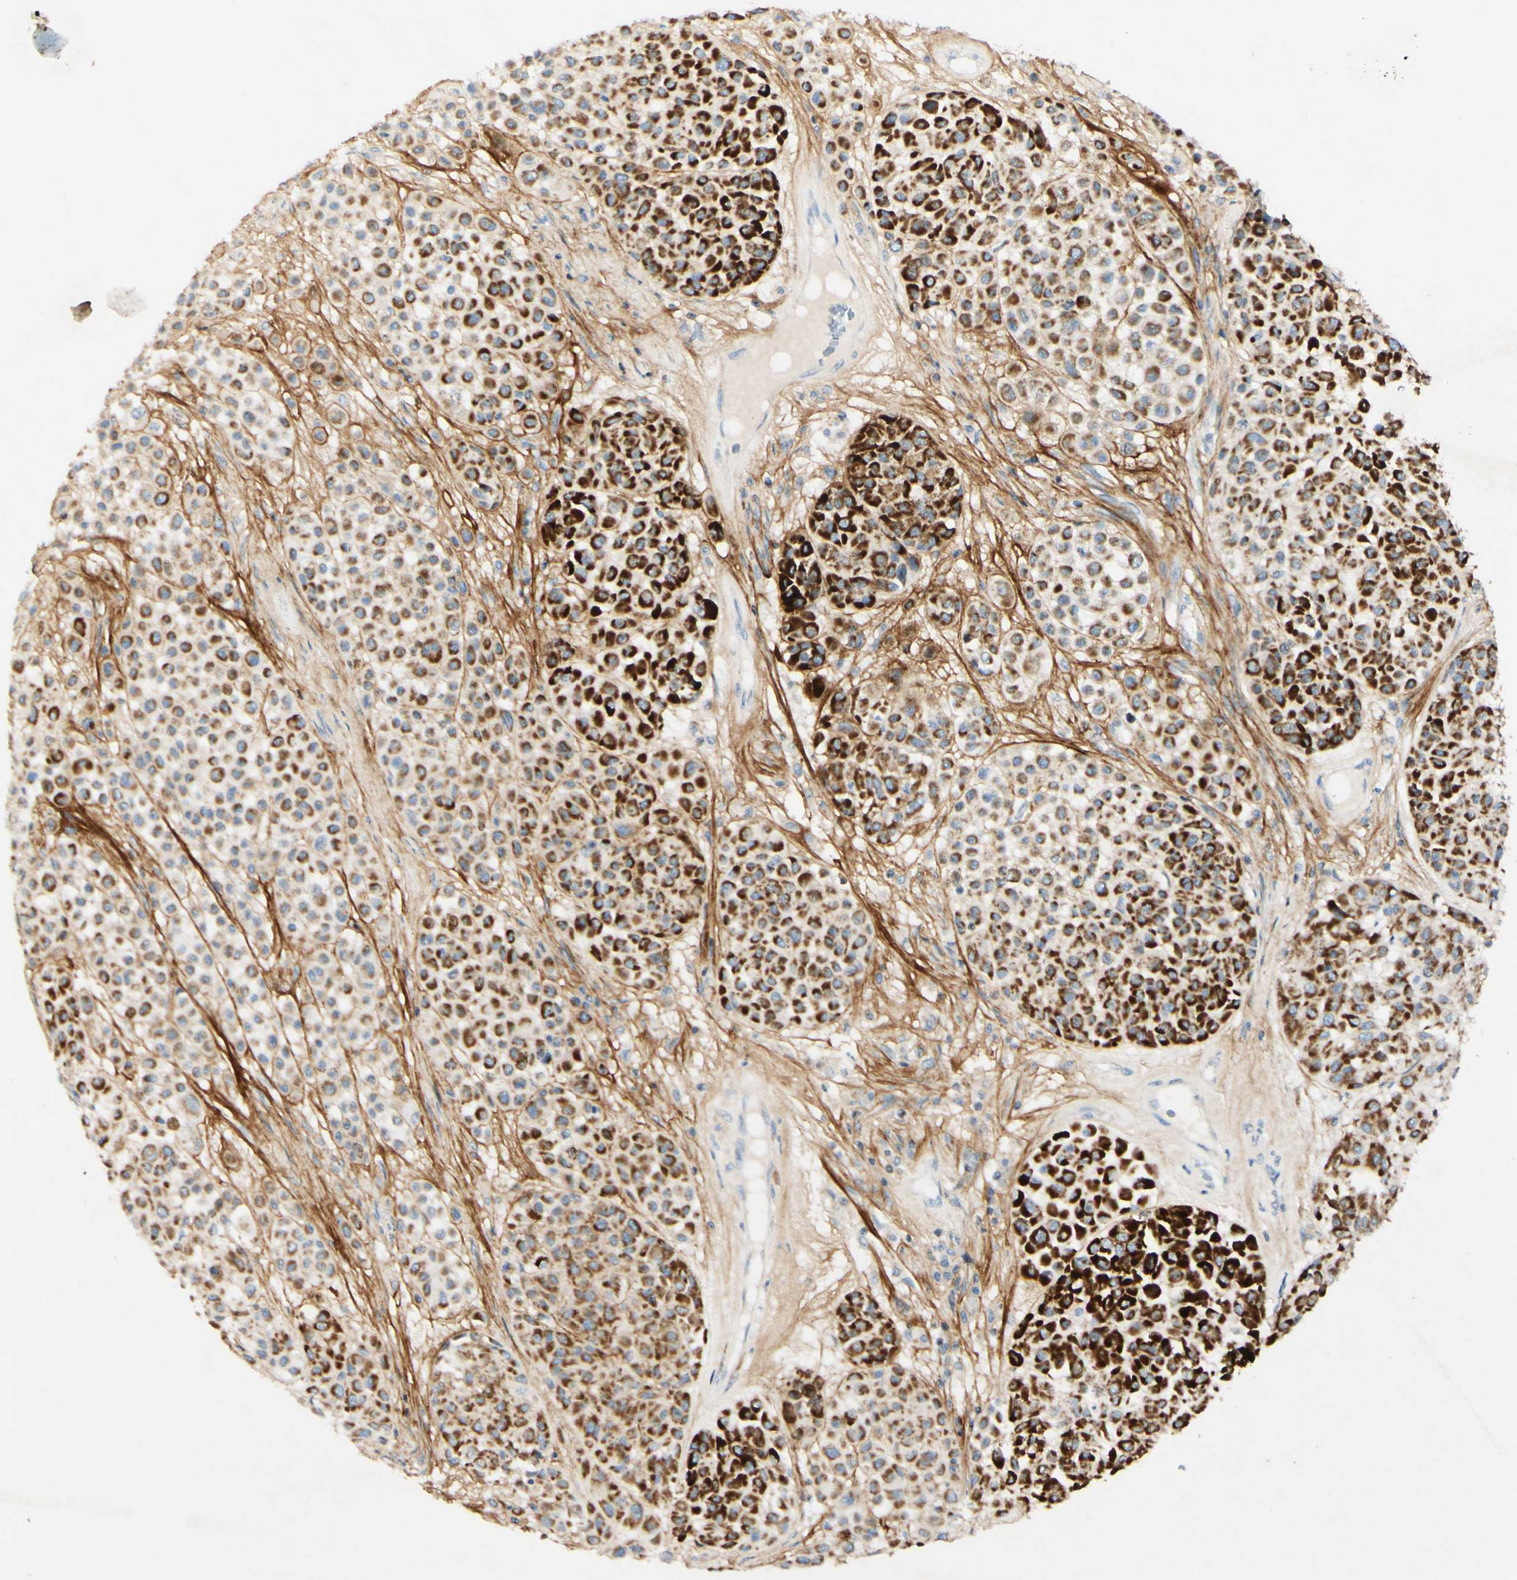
{"staining": {"intensity": "strong", "quantity": ">75%", "location": "cytoplasmic/membranous"}, "tissue": "melanoma", "cell_type": "Tumor cells", "image_type": "cancer", "snomed": [{"axis": "morphology", "description": "Malignant melanoma, Metastatic site"}, {"axis": "topography", "description": "Soft tissue"}], "caption": "Melanoma tissue exhibits strong cytoplasmic/membranous staining in about >75% of tumor cells, visualized by immunohistochemistry. The staining is performed using DAB brown chromogen to label protein expression. The nuclei are counter-stained blue using hematoxylin.", "gene": "OXCT1", "patient": {"sex": "male", "age": 41}}